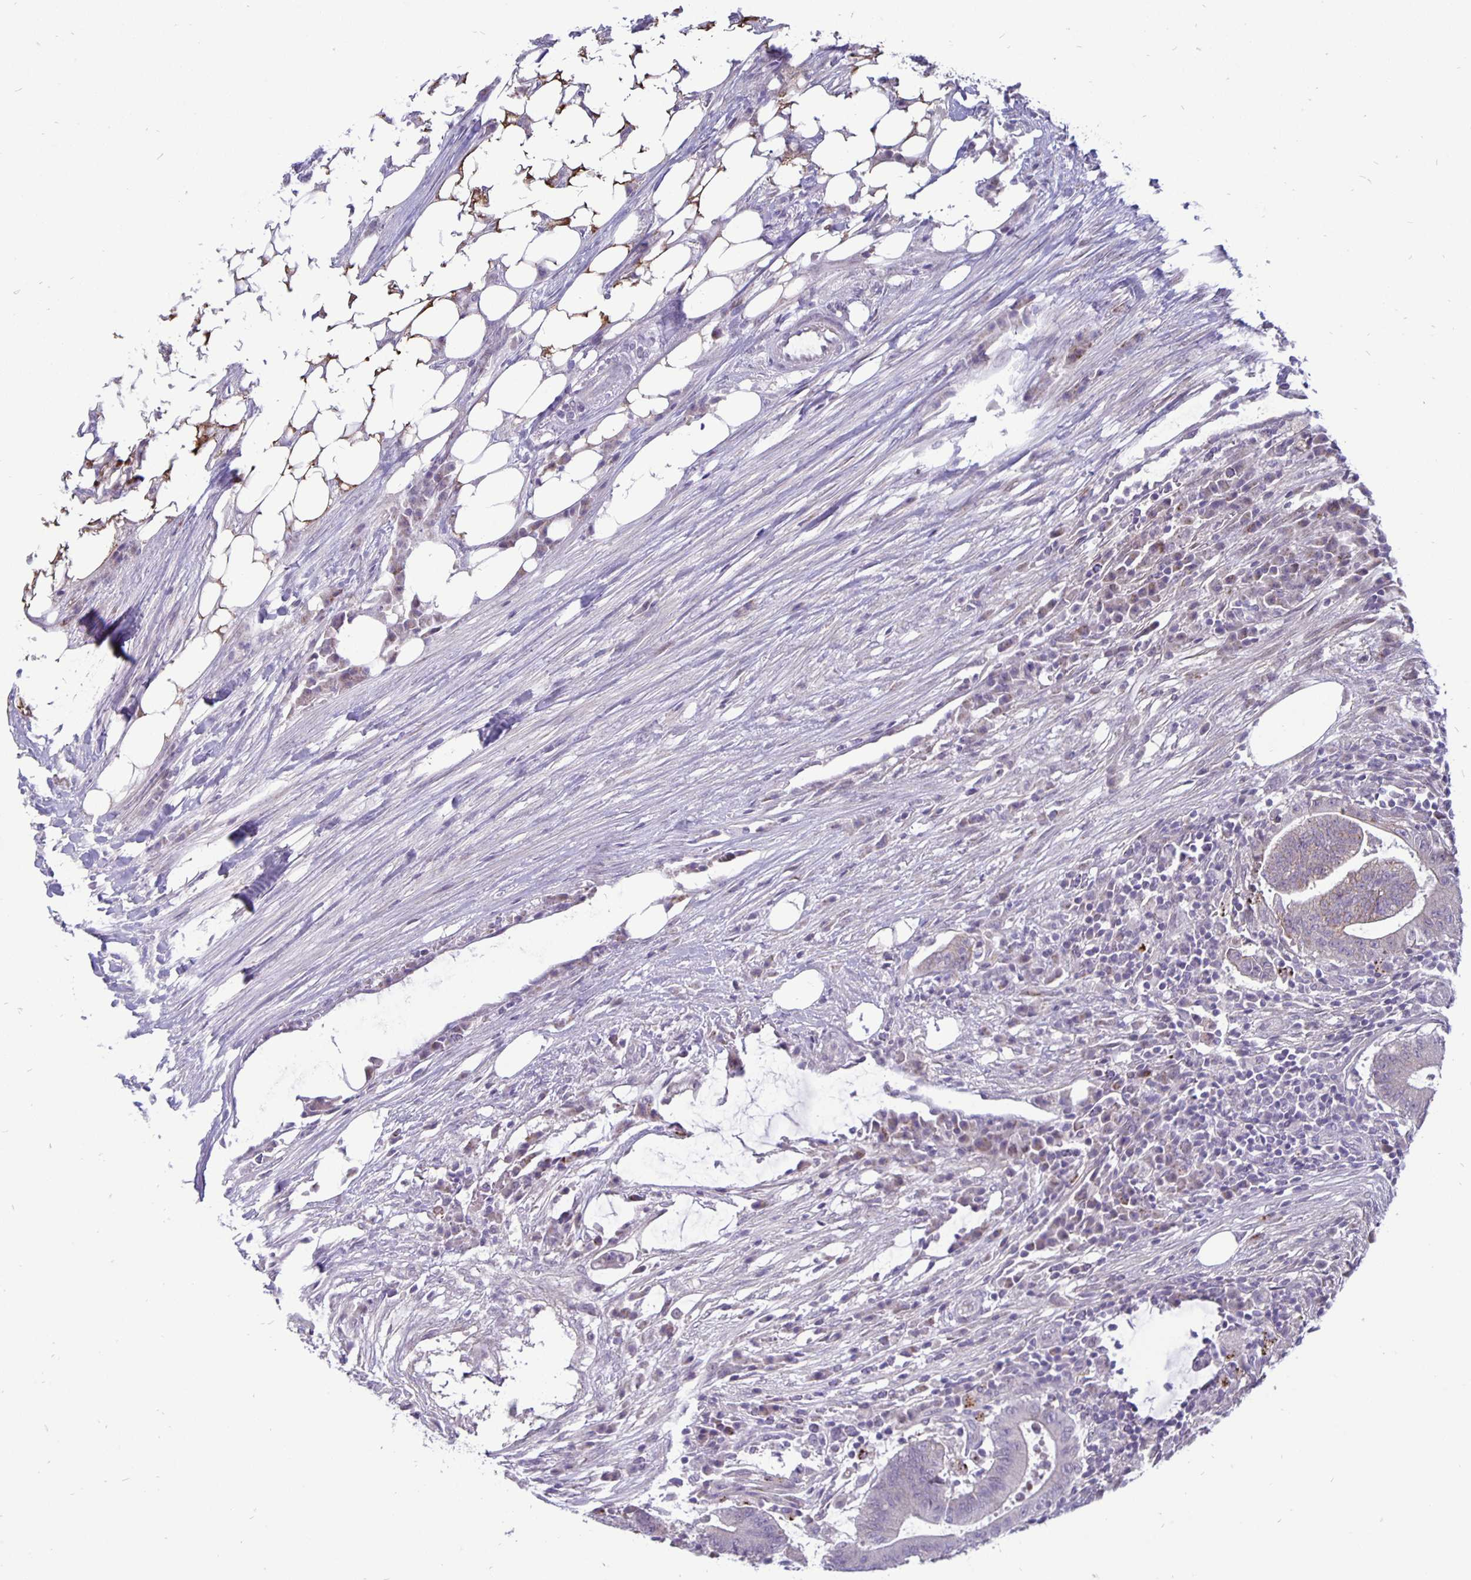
{"staining": {"intensity": "negative", "quantity": "none", "location": "none"}, "tissue": "colorectal cancer", "cell_type": "Tumor cells", "image_type": "cancer", "snomed": [{"axis": "morphology", "description": "Adenocarcinoma, NOS"}, {"axis": "topography", "description": "Colon"}], "caption": "DAB immunohistochemical staining of human colorectal cancer (adenocarcinoma) demonstrates no significant expression in tumor cells.", "gene": "ERBB2", "patient": {"sex": "female", "age": 43}}